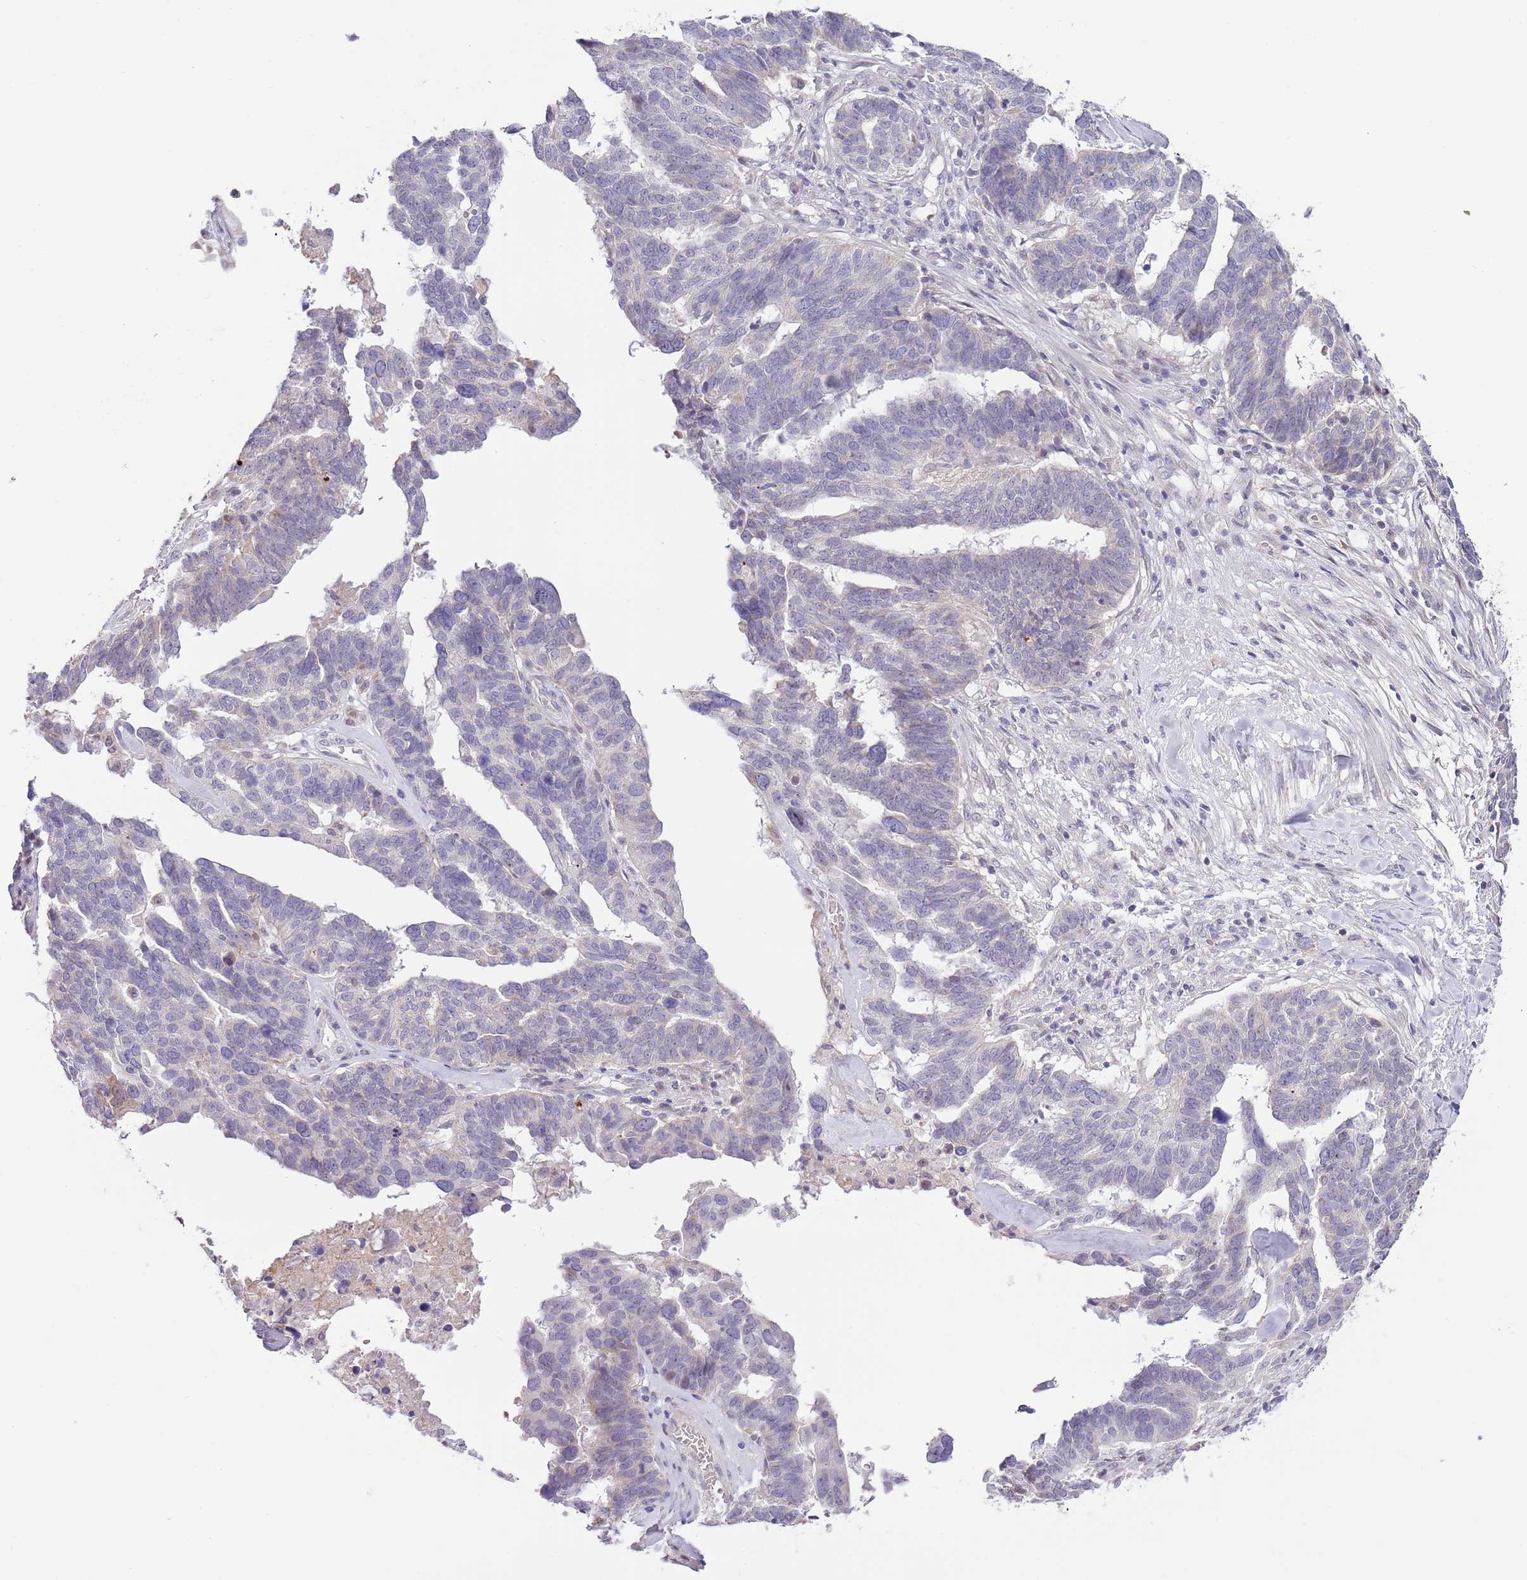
{"staining": {"intensity": "negative", "quantity": "none", "location": "none"}, "tissue": "ovarian cancer", "cell_type": "Tumor cells", "image_type": "cancer", "snomed": [{"axis": "morphology", "description": "Cystadenocarcinoma, serous, NOS"}, {"axis": "topography", "description": "Ovary"}], "caption": "This image is of ovarian serous cystadenocarcinoma stained with immunohistochemistry to label a protein in brown with the nuclei are counter-stained blue. There is no expression in tumor cells.", "gene": "AP1S2", "patient": {"sex": "female", "age": 59}}